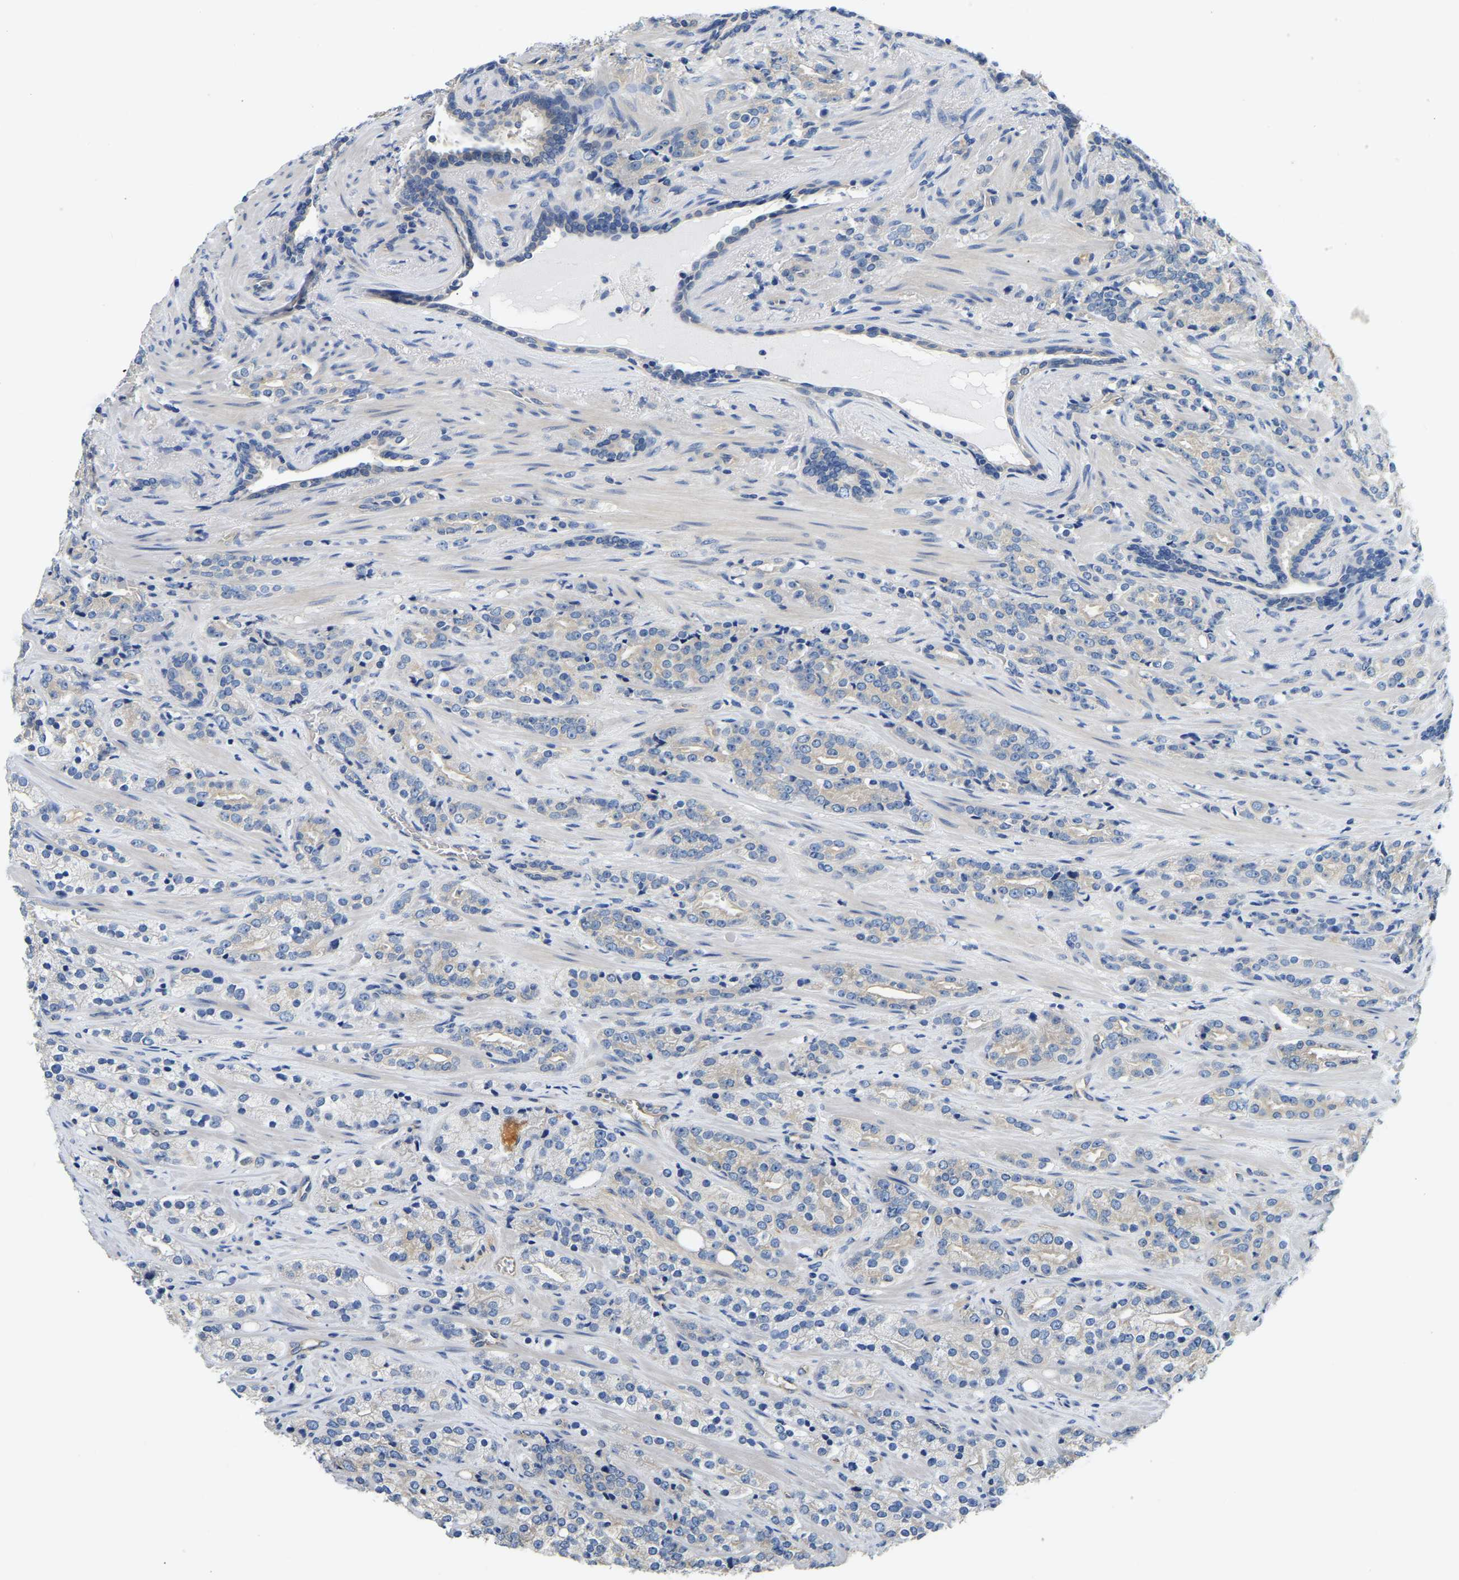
{"staining": {"intensity": "negative", "quantity": "none", "location": "none"}, "tissue": "prostate cancer", "cell_type": "Tumor cells", "image_type": "cancer", "snomed": [{"axis": "morphology", "description": "Adenocarcinoma, High grade"}, {"axis": "topography", "description": "Prostate"}], "caption": "This is an IHC histopathology image of prostate cancer (adenocarcinoma (high-grade)). There is no positivity in tumor cells.", "gene": "CSDE1", "patient": {"sex": "male", "age": 71}}